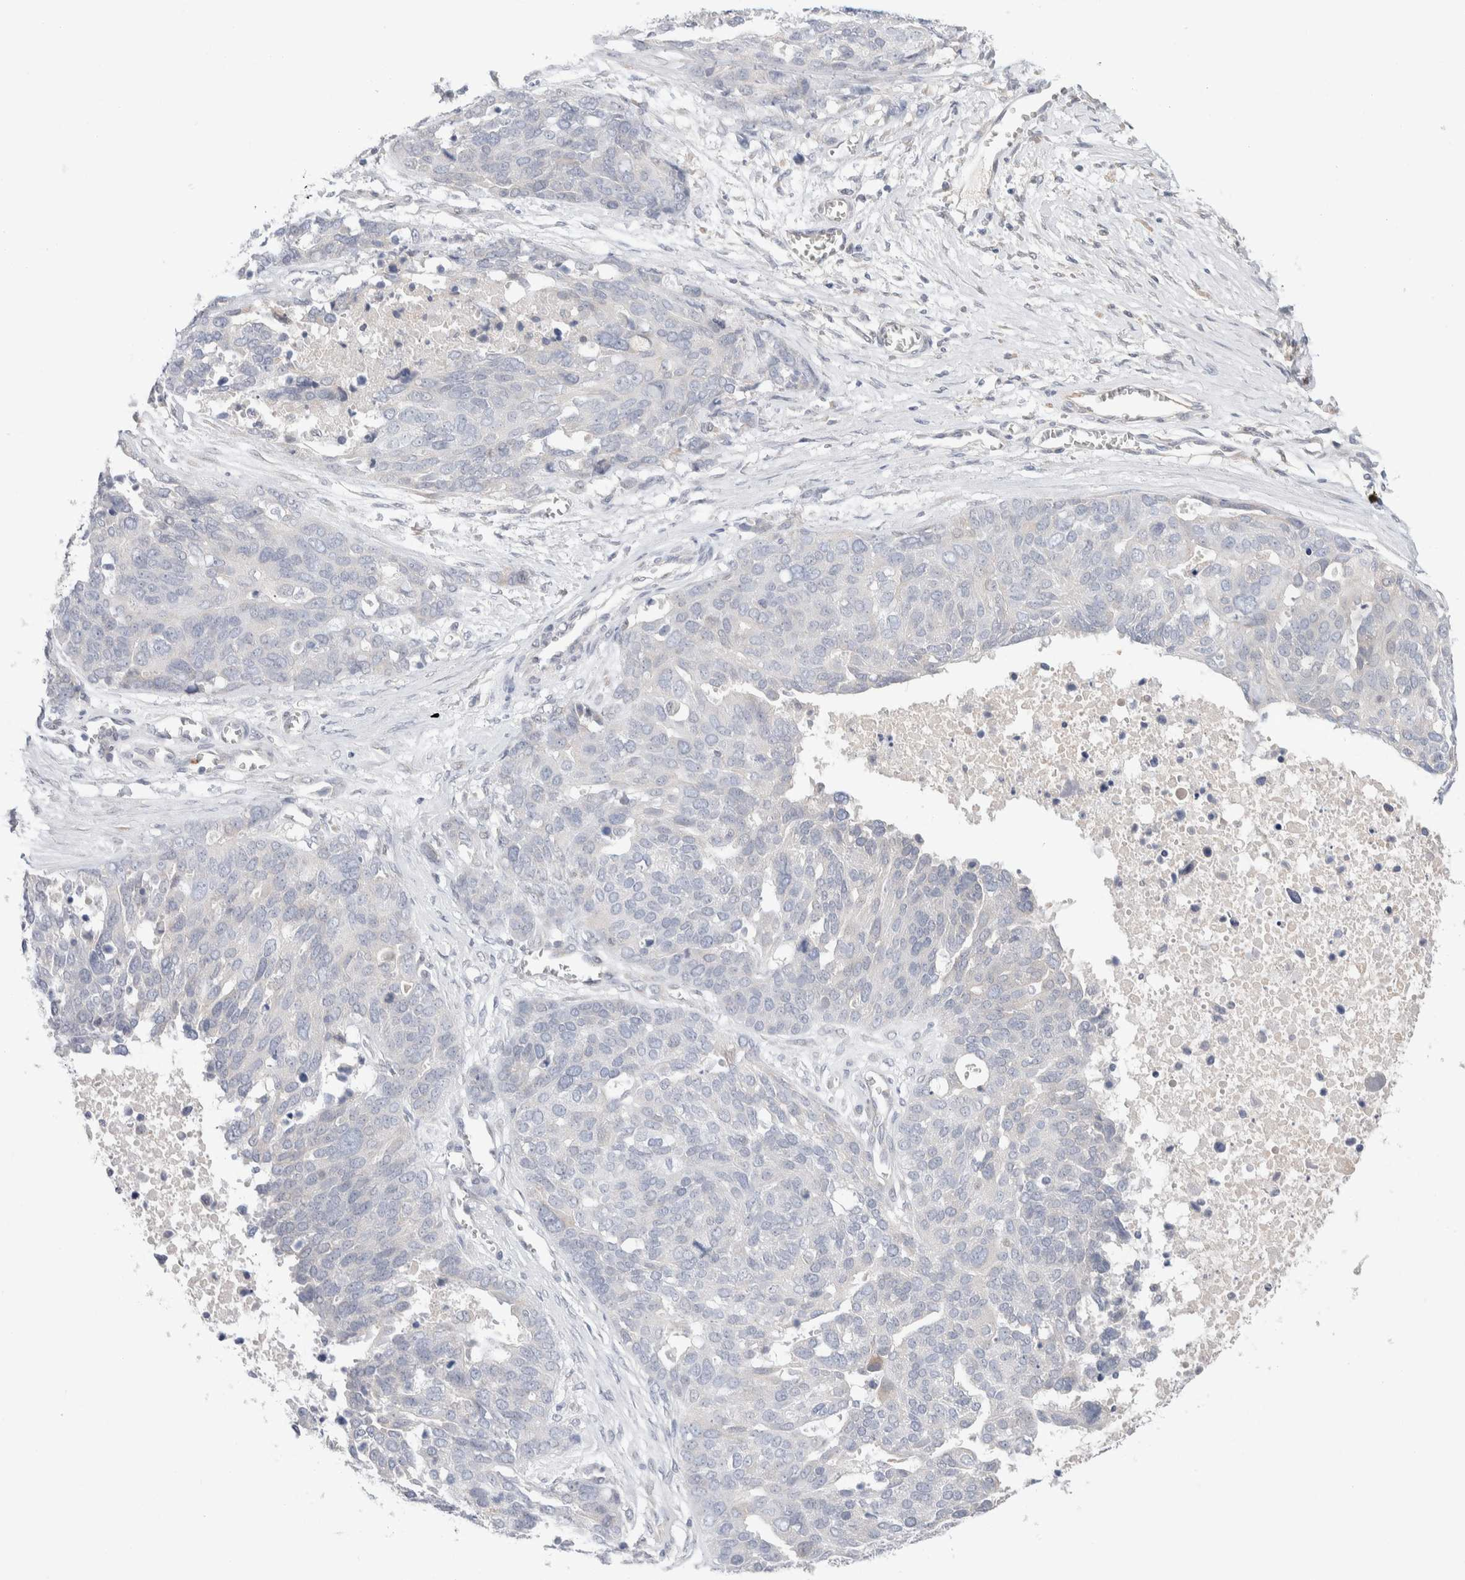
{"staining": {"intensity": "negative", "quantity": "none", "location": "none"}, "tissue": "ovarian cancer", "cell_type": "Tumor cells", "image_type": "cancer", "snomed": [{"axis": "morphology", "description": "Cystadenocarcinoma, serous, NOS"}, {"axis": "topography", "description": "Ovary"}], "caption": "Human ovarian serous cystadenocarcinoma stained for a protein using IHC exhibits no staining in tumor cells.", "gene": "RUSF1", "patient": {"sex": "female", "age": 44}}